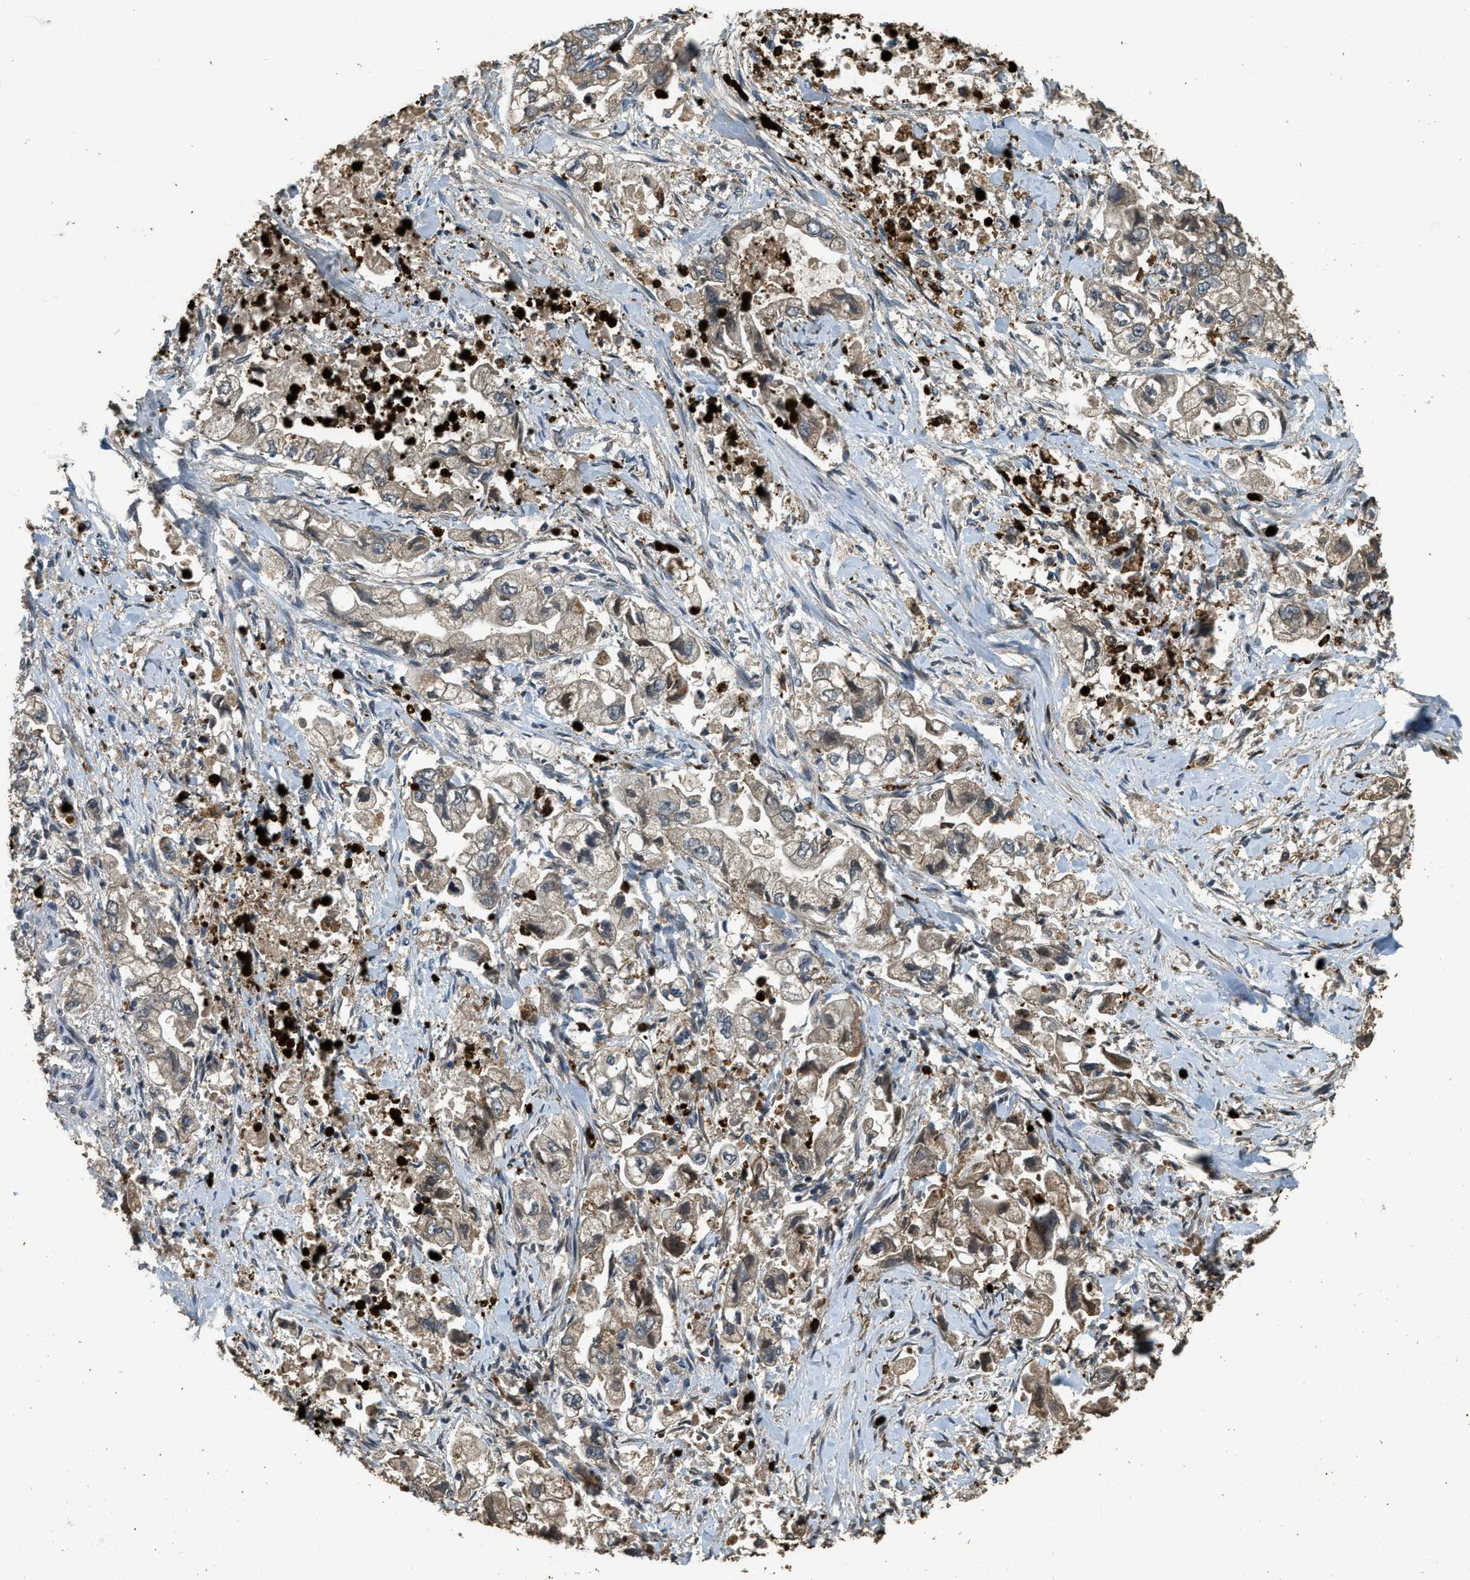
{"staining": {"intensity": "weak", "quantity": "<25%", "location": "cytoplasmic/membranous"}, "tissue": "stomach cancer", "cell_type": "Tumor cells", "image_type": "cancer", "snomed": [{"axis": "morphology", "description": "Normal tissue, NOS"}, {"axis": "morphology", "description": "Adenocarcinoma, NOS"}, {"axis": "topography", "description": "Stomach"}], "caption": "The IHC image has no significant positivity in tumor cells of stomach cancer (adenocarcinoma) tissue.", "gene": "RNF141", "patient": {"sex": "male", "age": 62}}